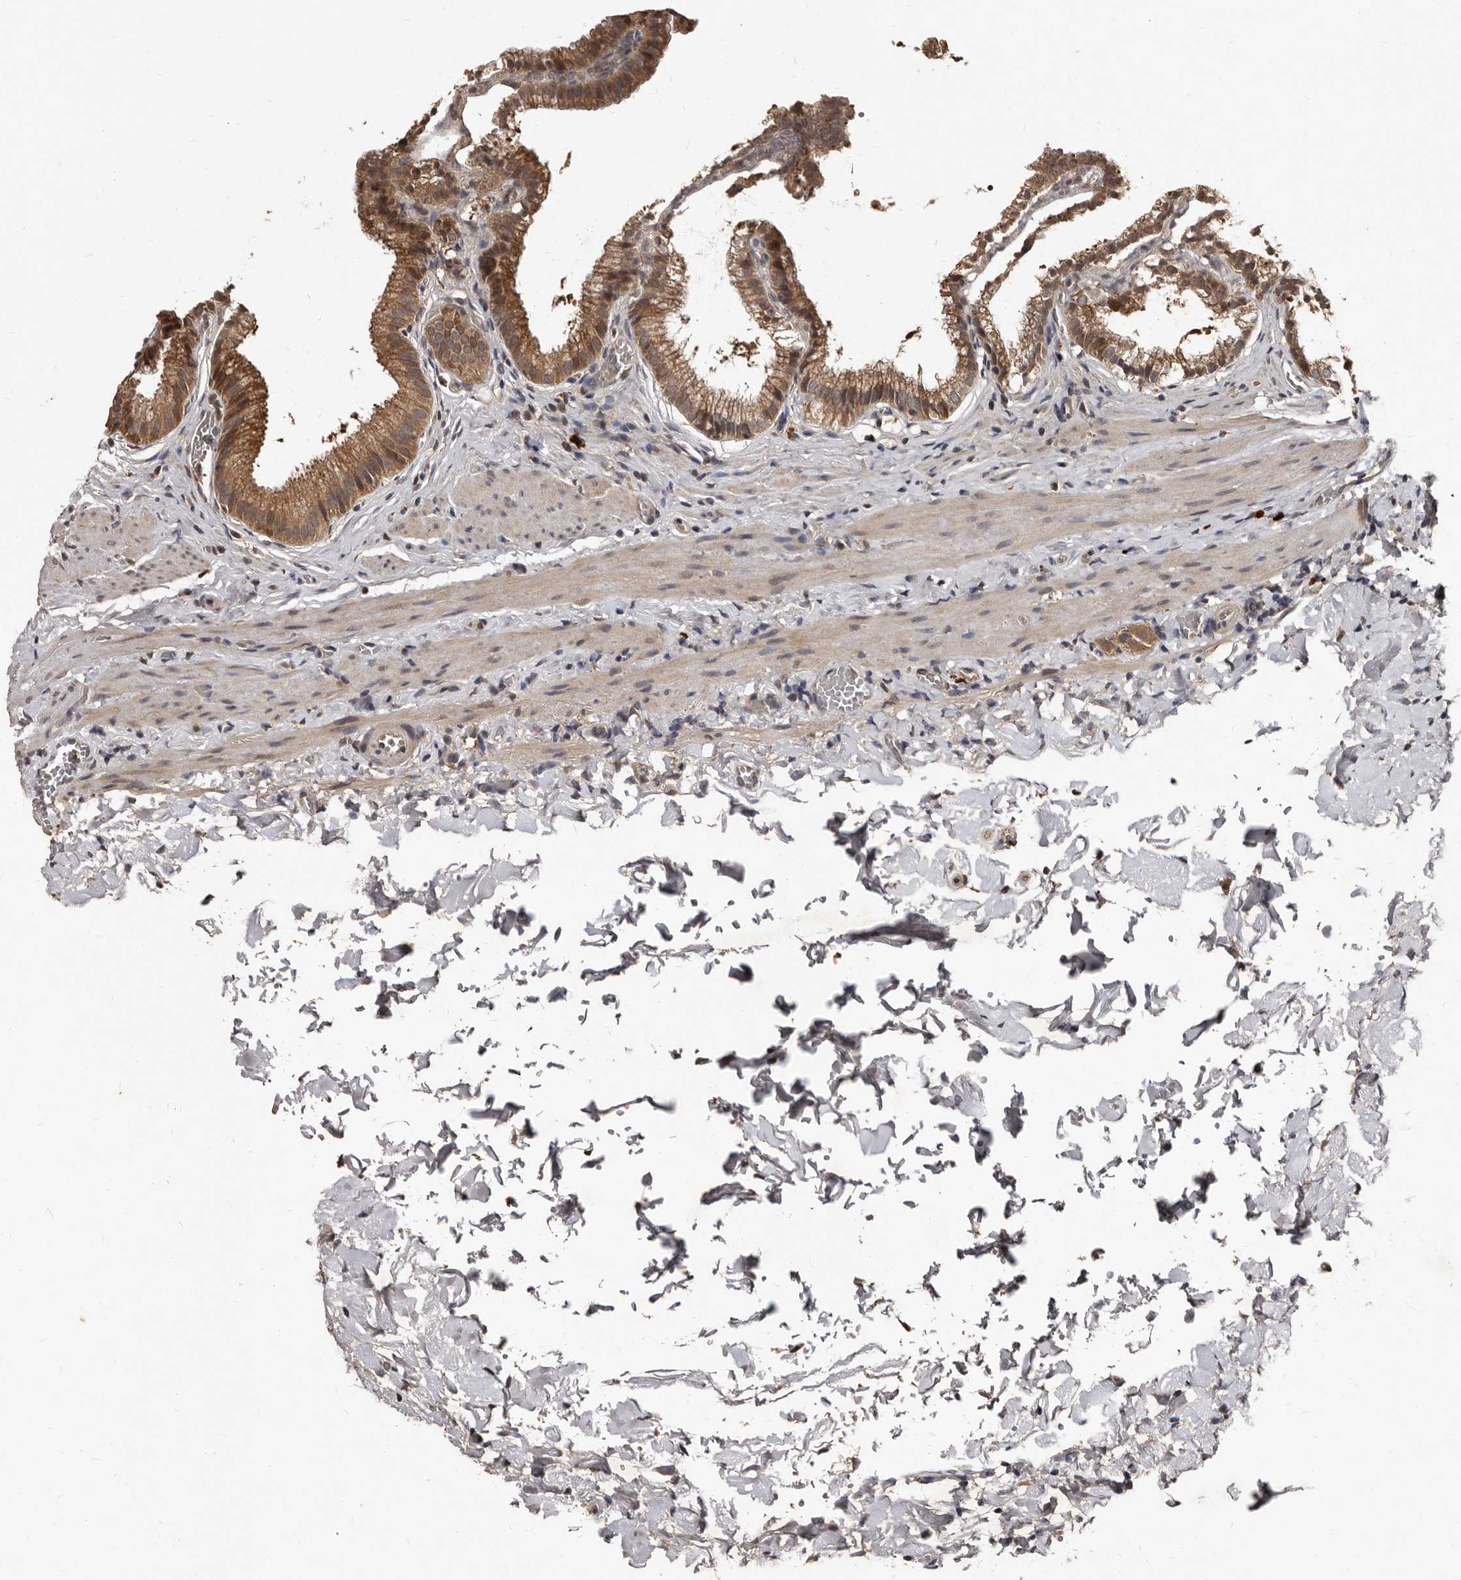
{"staining": {"intensity": "strong", "quantity": ">75%", "location": "cytoplasmic/membranous"}, "tissue": "gallbladder", "cell_type": "Glandular cells", "image_type": "normal", "snomed": [{"axis": "morphology", "description": "Normal tissue, NOS"}, {"axis": "topography", "description": "Gallbladder"}], "caption": "Protein staining by immunohistochemistry (IHC) displays strong cytoplasmic/membranous expression in approximately >75% of glandular cells in benign gallbladder. (DAB (3,3'-diaminobenzidine) IHC, brown staining for protein, blue staining for nuclei).", "gene": "PMVK", "patient": {"sex": "male", "age": 38}}